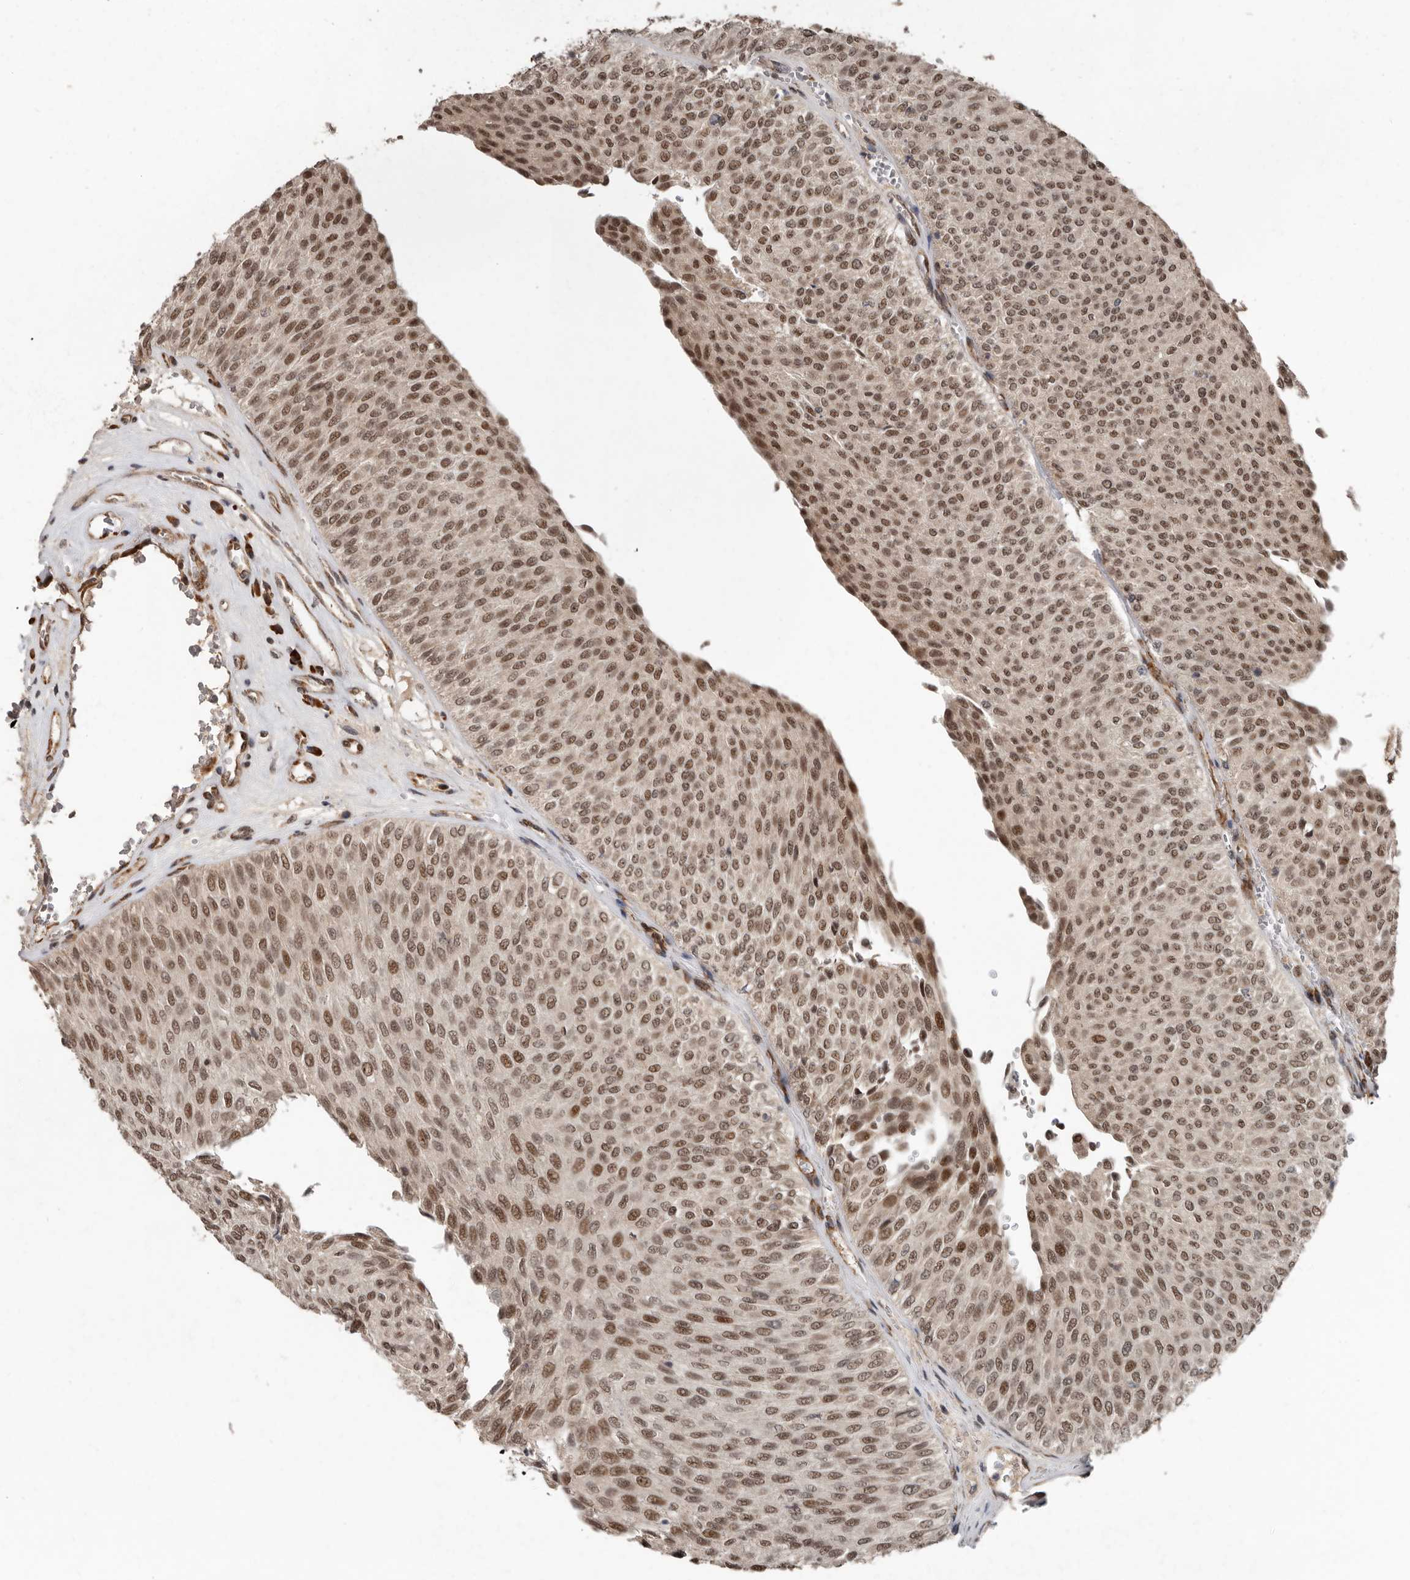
{"staining": {"intensity": "moderate", "quantity": ">75%", "location": "nuclear"}, "tissue": "urothelial cancer", "cell_type": "Tumor cells", "image_type": "cancer", "snomed": [{"axis": "morphology", "description": "Urothelial carcinoma, Low grade"}, {"axis": "topography", "description": "Urinary bladder"}], "caption": "Tumor cells exhibit medium levels of moderate nuclear staining in about >75% of cells in human urothelial carcinoma (low-grade).", "gene": "LRGUK", "patient": {"sex": "male", "age": 78}}